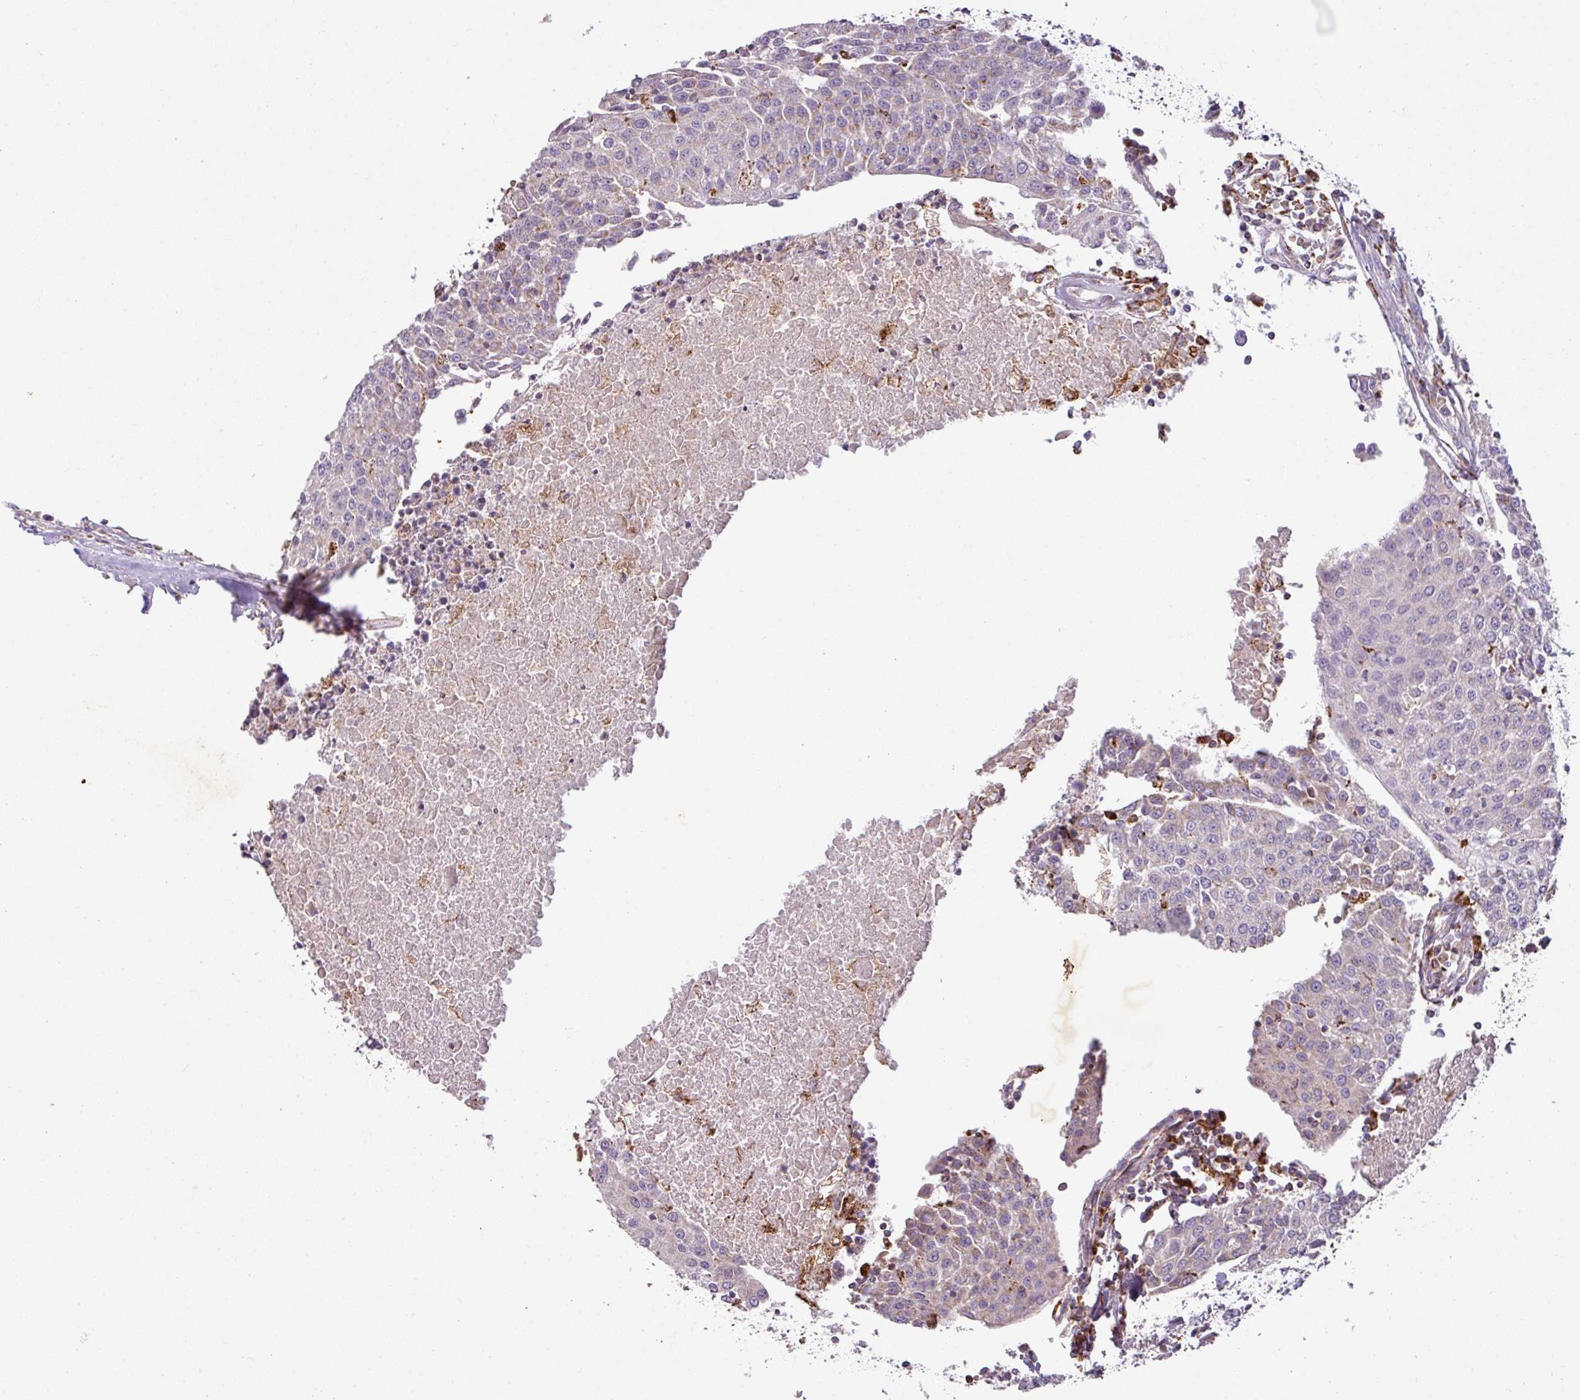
{"staining": {"intensity": "weak", "quantity": "<25%", "location": "cytoplasmic/membranous"}, "tissue": "urothelial cancer", "cell_type": "Tumor cells", "image_type": "cancer", "snomed": [{"axis": "morphology", "description": "Urothelial carcinoma, High grade"}, {"axis": "topography", "description": "Urinary bladder"}], "caption": "Human urothelial cancer stained for a protein using immunohistochemistry displays no positivity in tumor cells.", "gene": "SQOR", "patient": {"sex": "female", "age": 85}}